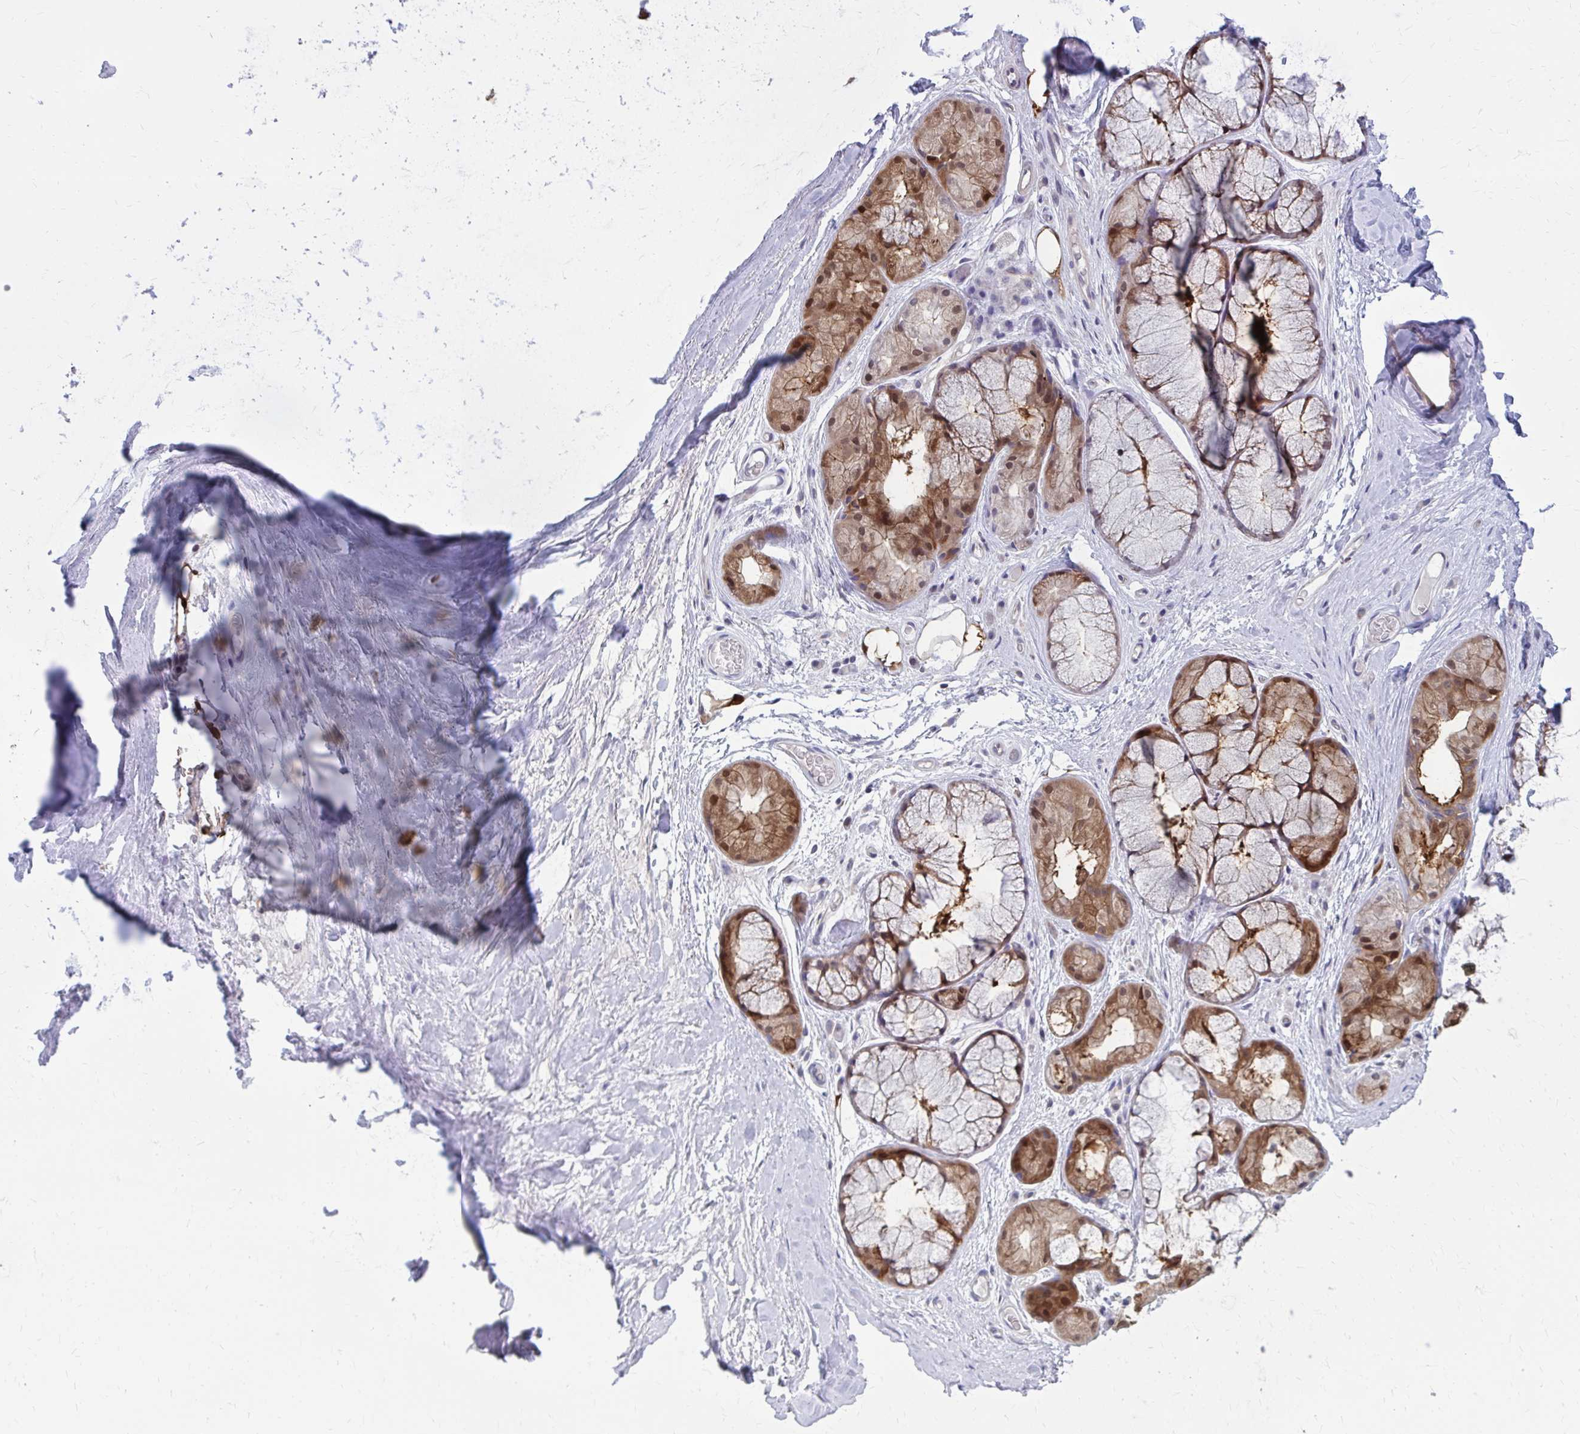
{"staining": {"intensity": "moderate", "quantity": "25%-75%", "location": "cytoplasmic/membranous"}, "tissue": "adipose tissue", "cell_type": "Adipocytes", "image_type": "normal", "snomed": [{"axis": "morphology", "description": "Normal tissue, NOS"}, {"axis": "topography", "description": "Lymph node"}, {"axis": "topography", "description": "Cartilage tissue"}, {"axis": "topography", "description": "Nasopharynx"}], "caption": "Benign adipose tissue shows moderate cytoplasmic/membranous expression in about 25%-75% of adipocytes, visualized by immunohistochemistry. The staining is performed using DAB brown chromogen to label protein expression. The nuclei are counter-stained blue using hematoxylin.", "gene": "DBI", "patient": {"sex": "male", "age": 63}}